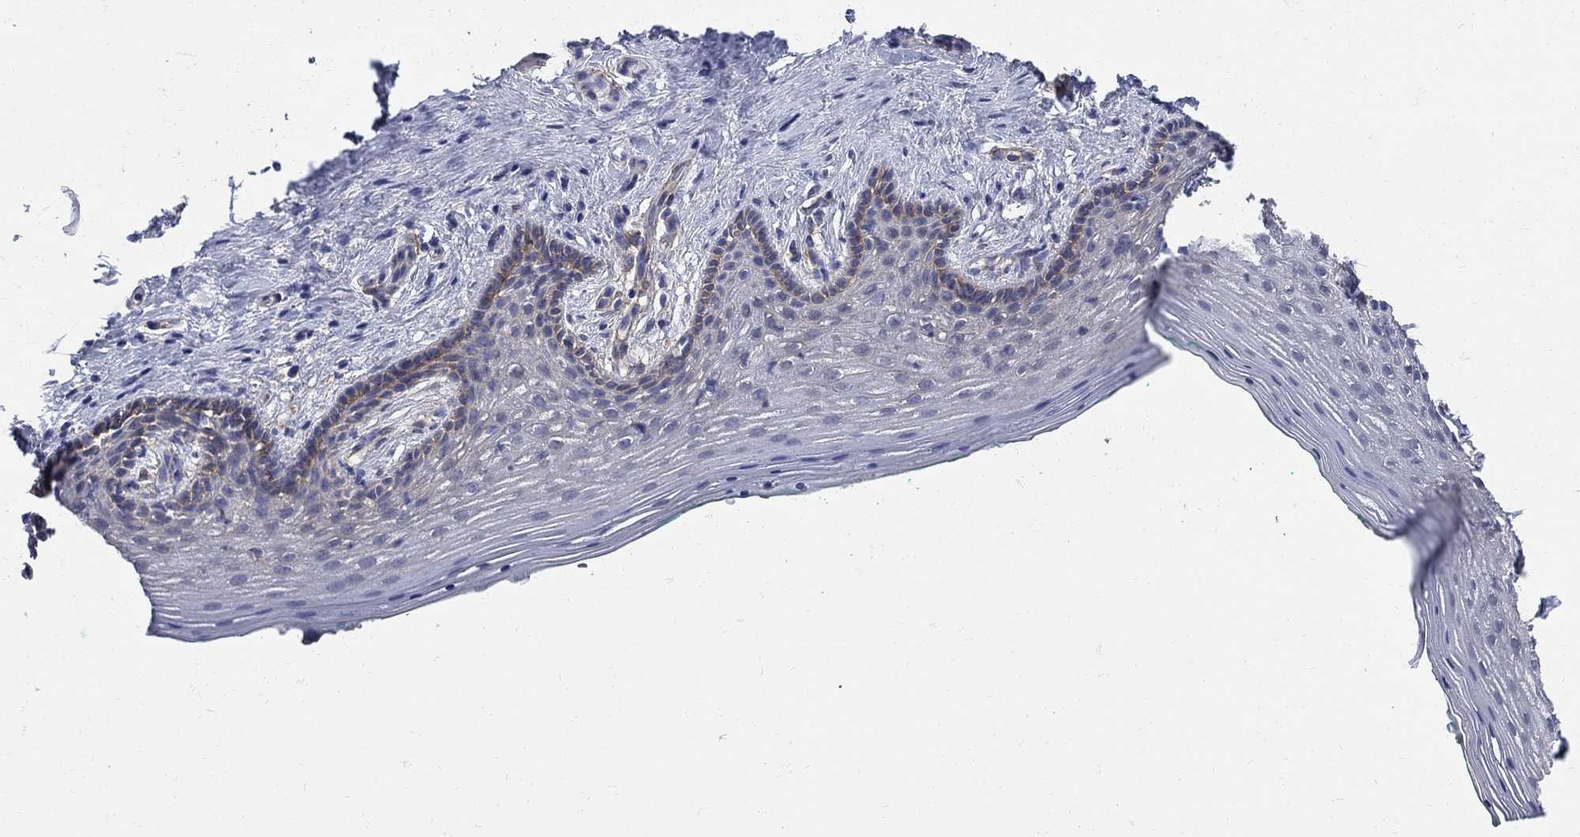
{"staining": {"intensity": "negative", "quantity": "none", "location": "none"}, "tissue": "vagina", "cell_type": "Squamous epithelial cells", "image_type": "normal", "snomed": [{"axis": "morphology", "description": "Normal tissue, NOS"}, {"axis": "topography", "description": "Vagina"}], "caption": "The immunohistochemistry (IHC) photomicrograph has no significant expression in squamous epithelial cells of vagina. (DAB immunohistochemistry visualized using brightfield microscopy, high magnification).", "gene": "SEPTIN8", "patient": {"sex": "female", "age": 45}}